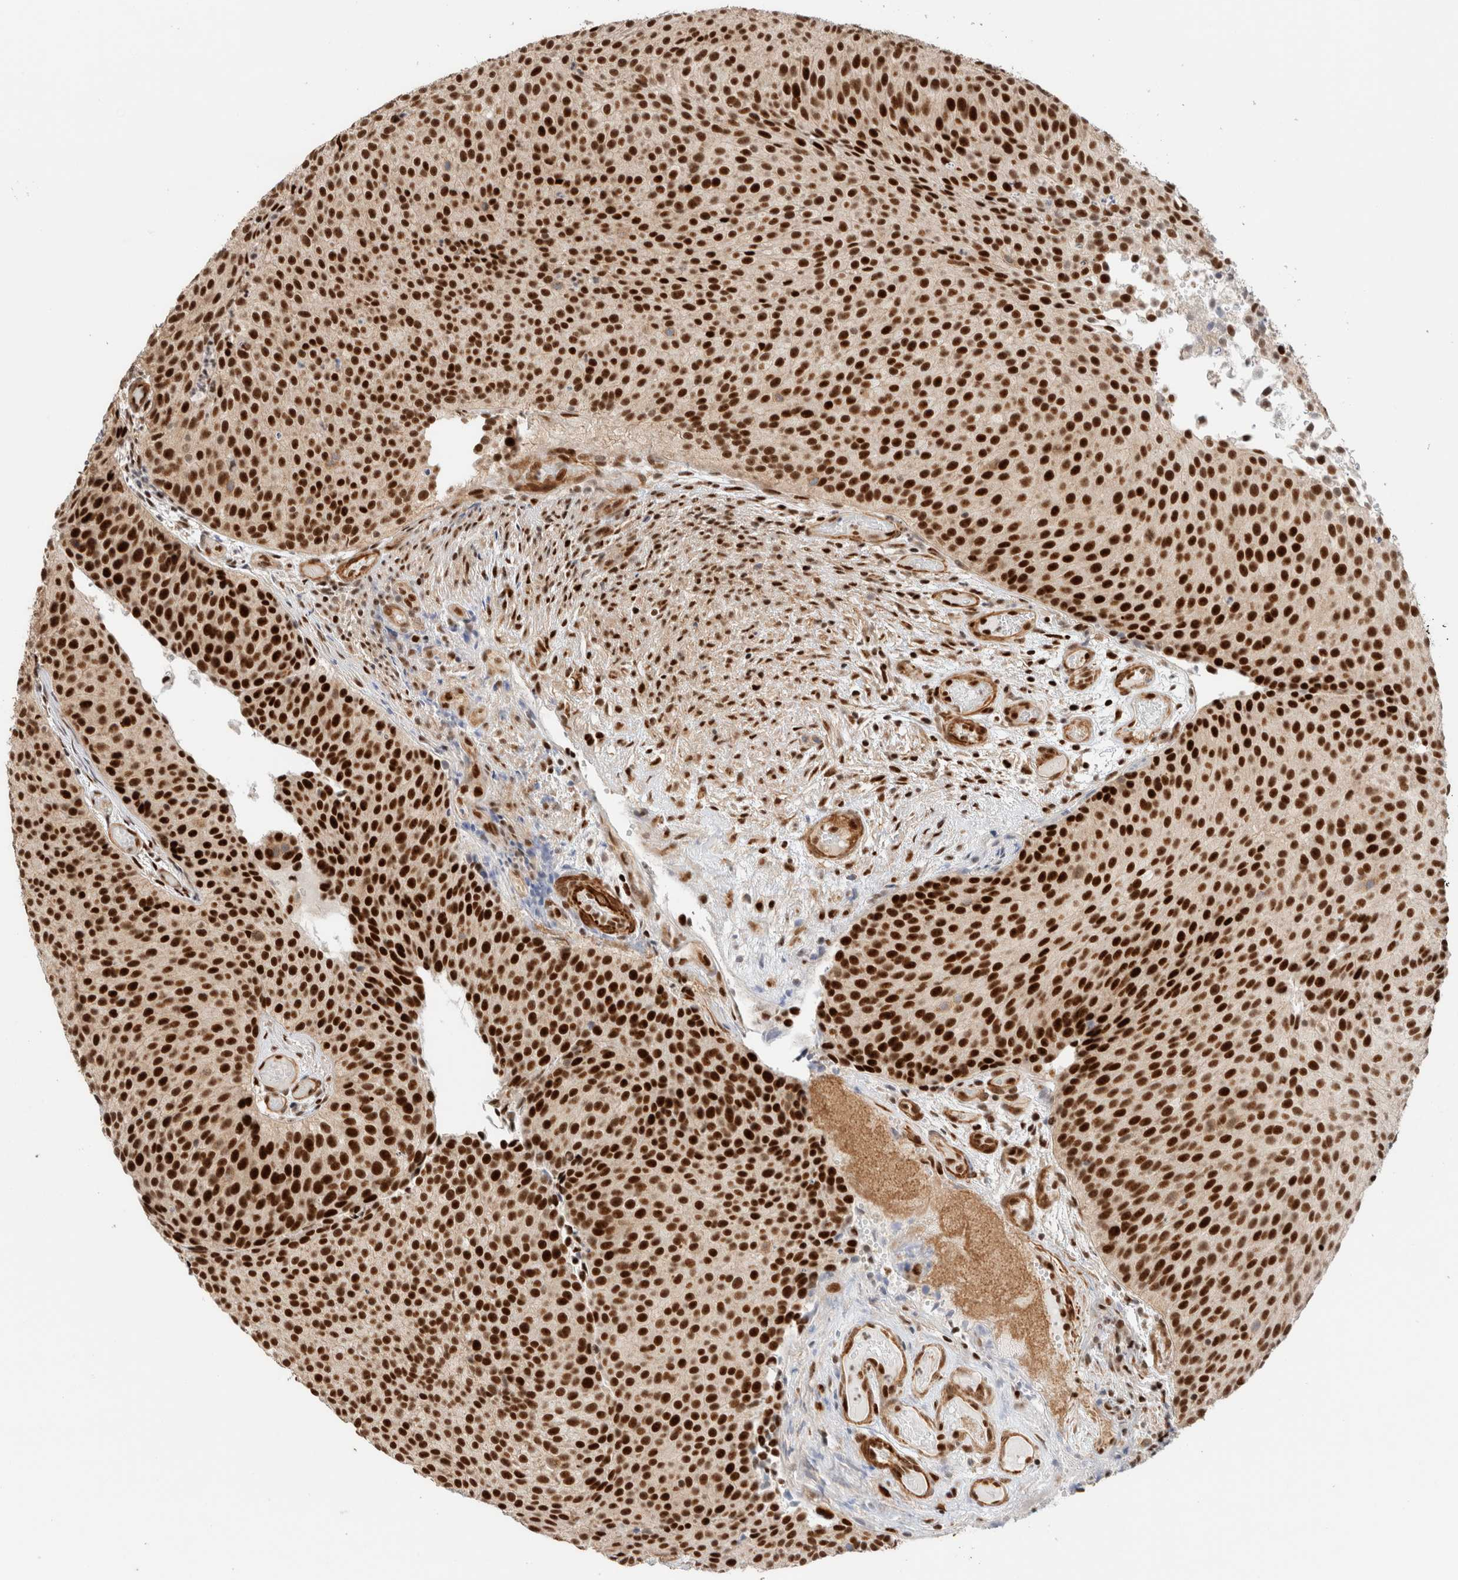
{"staining": {"intensity": "strong", "quantity": ">75%", "location": "nuclear"}, "tissue": "urothelial cancer", "cell_type": "Tumor cells", "image_type": "cancer", "snomed": [{"axis": "morphology", "description": "Urothelial carcinoma, Low grade"}, {"axis": "topography", "description": "Urinary bladder"}], "caption": "Immunohistochemistry photomicrograph of urothelial carcinoma (low-grade) stained for a protein (brown), which displays high levels of strong nuclear positivity in about >75% of tumor cells.", "gene": "ID3", "patient": {"sex": "male", "age": 86}}